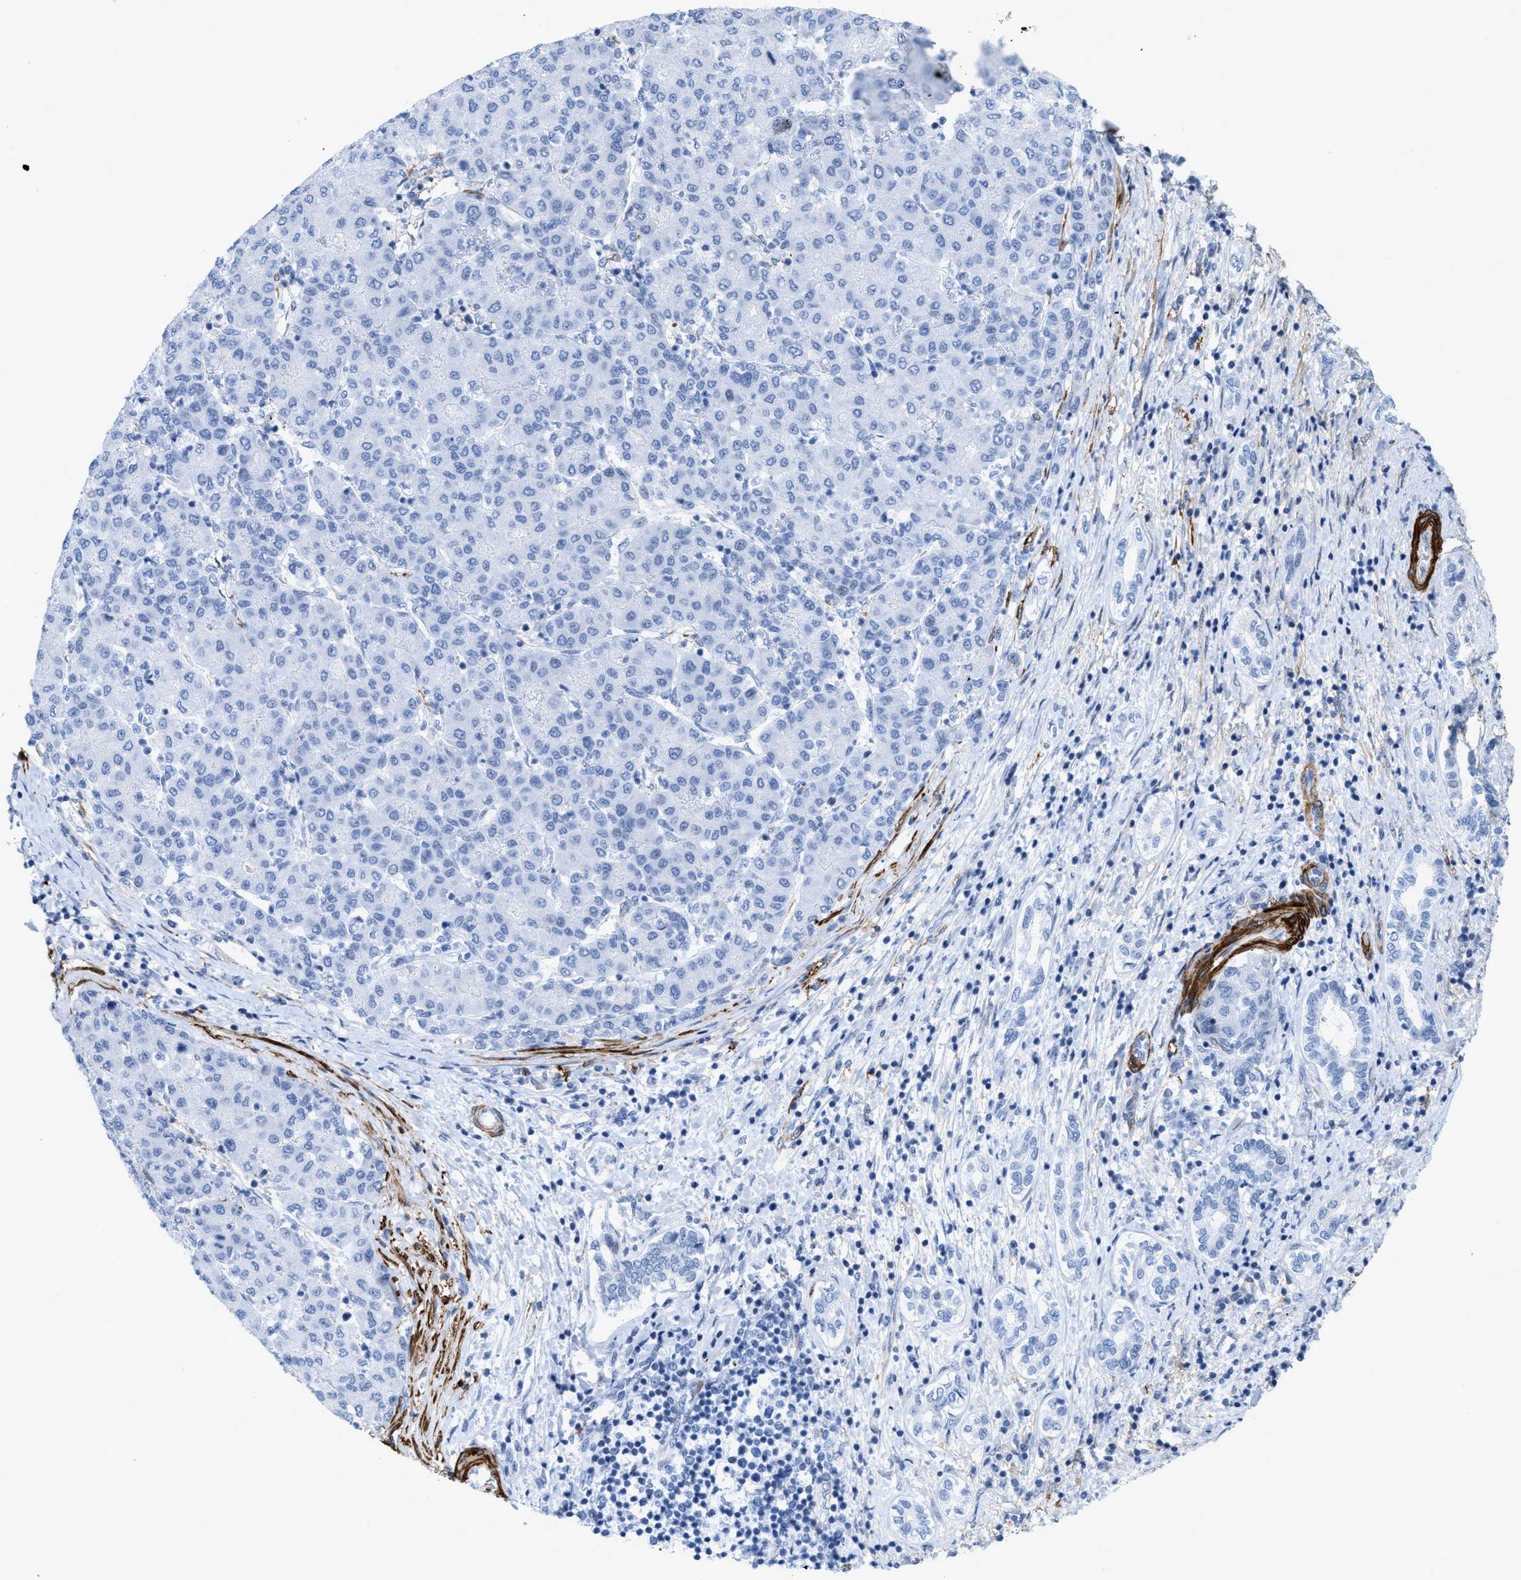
{"staining": {"intensity": "negative", "quantity": "none", "location": "none"}, "tissue": "liver cancer", "cell_type": "Tumor cells", "image_type": "cancer", "snomed": [{"axis": "morphology", "description": "Carcinoma, Hepatocellular, NOS"}, {"axis": "topography", "description": "Liver"}], "caption": "Tumor cells are negative for protein expression in human hepatocellular carcinoma (liver).", "gene": "TAGLN", "patient": {"sex": "male", "age": 65}}